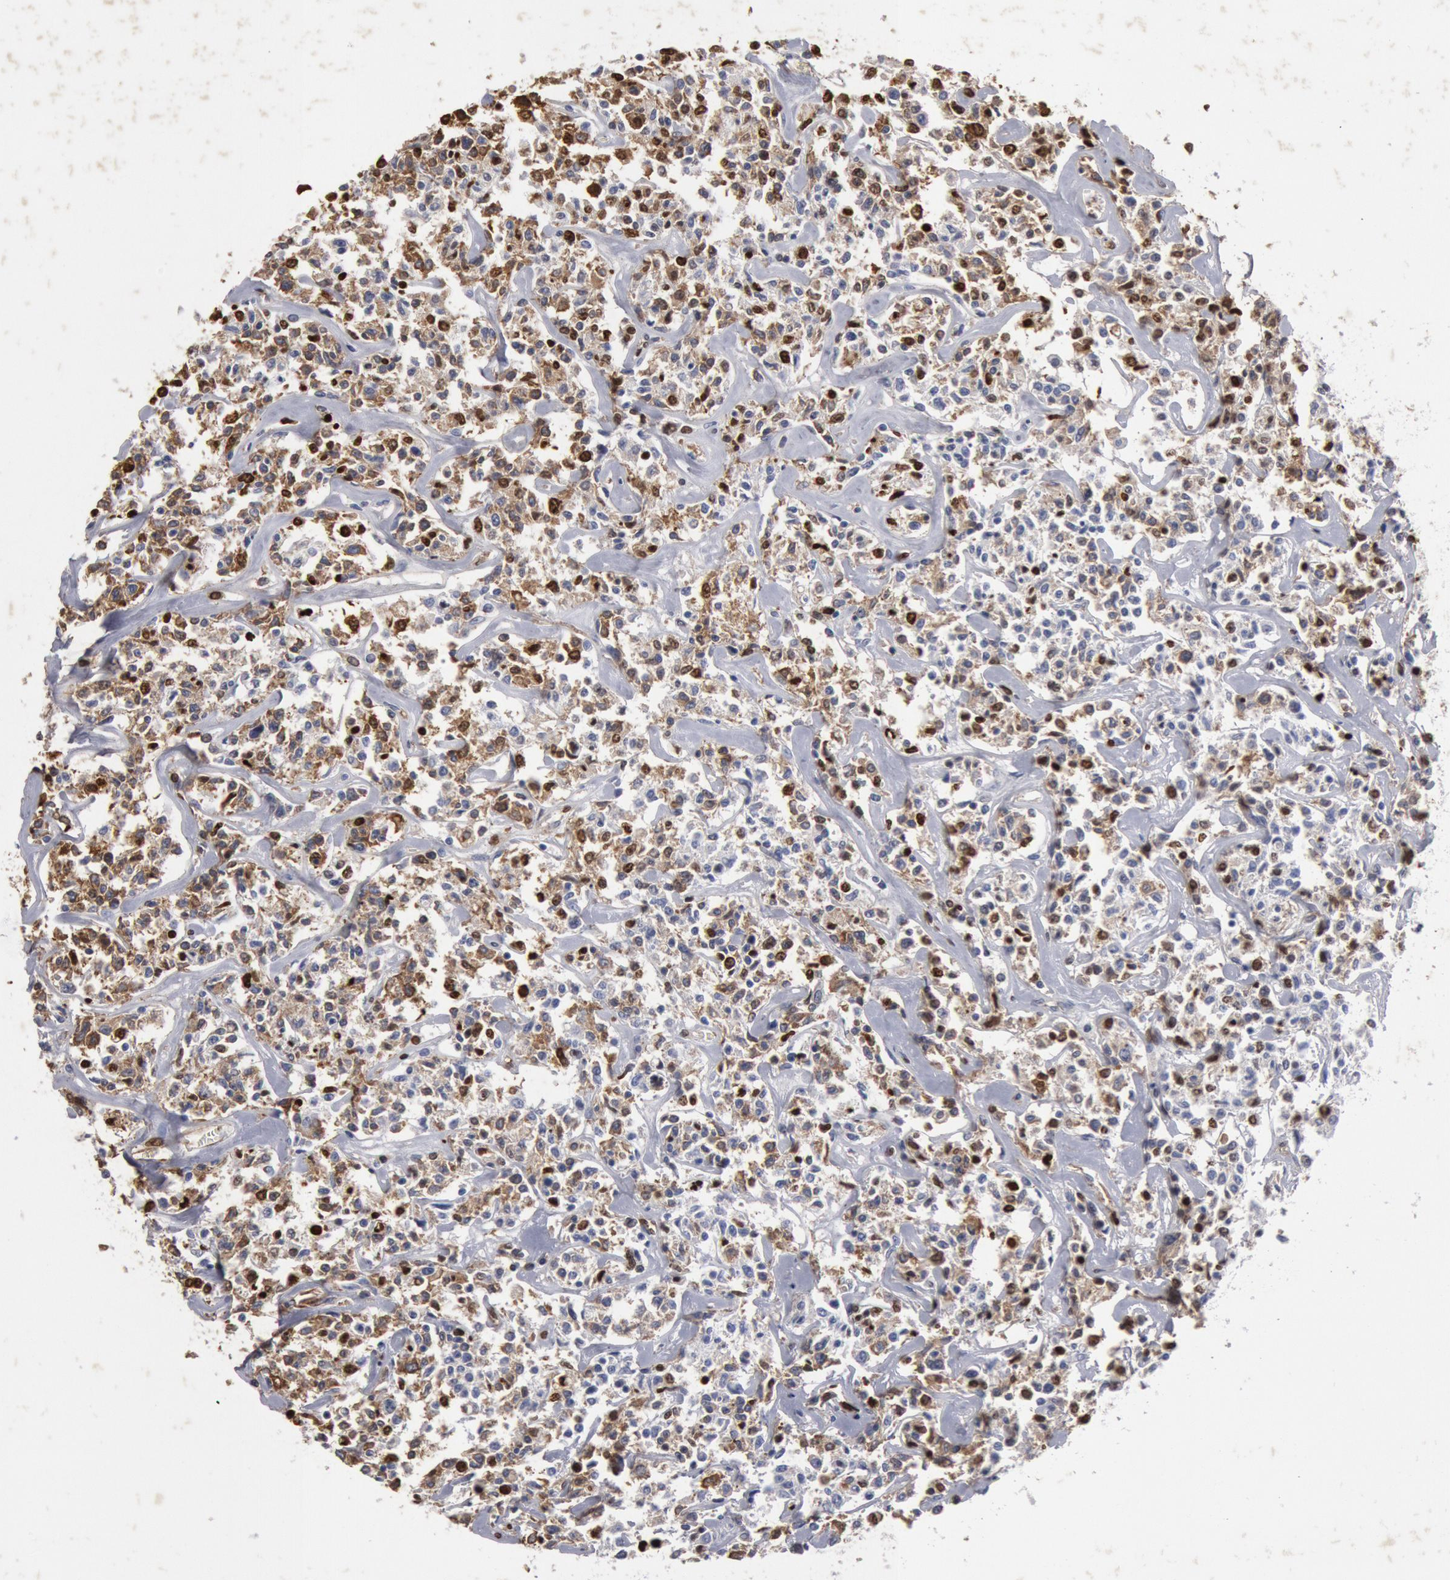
{"staining": {"intensity": "strong", "quantity": ">75%", "location": "cytoplasmic/membranous,nuclear"}, "tissue": "lymphoma", "cell_type": "Tumor cells", "image_type": "cancer", "snomed": [{"axis": "morphology", "description": "Malignant lymphoma, non-Hodgkin's type, Low grade"}, {"axis": "topography", "description": "Small intestine"}], "caption": "Malignant lymphoma, non-Hodgkin's type (low-grade) stained for a protein (brown) shows strong cytoplasmic/membranous and nuclear positive positivity in approximately >75% of tumor cells.", "gene": "FOXA2", "patient": {"sex": "female", "age": 59}}